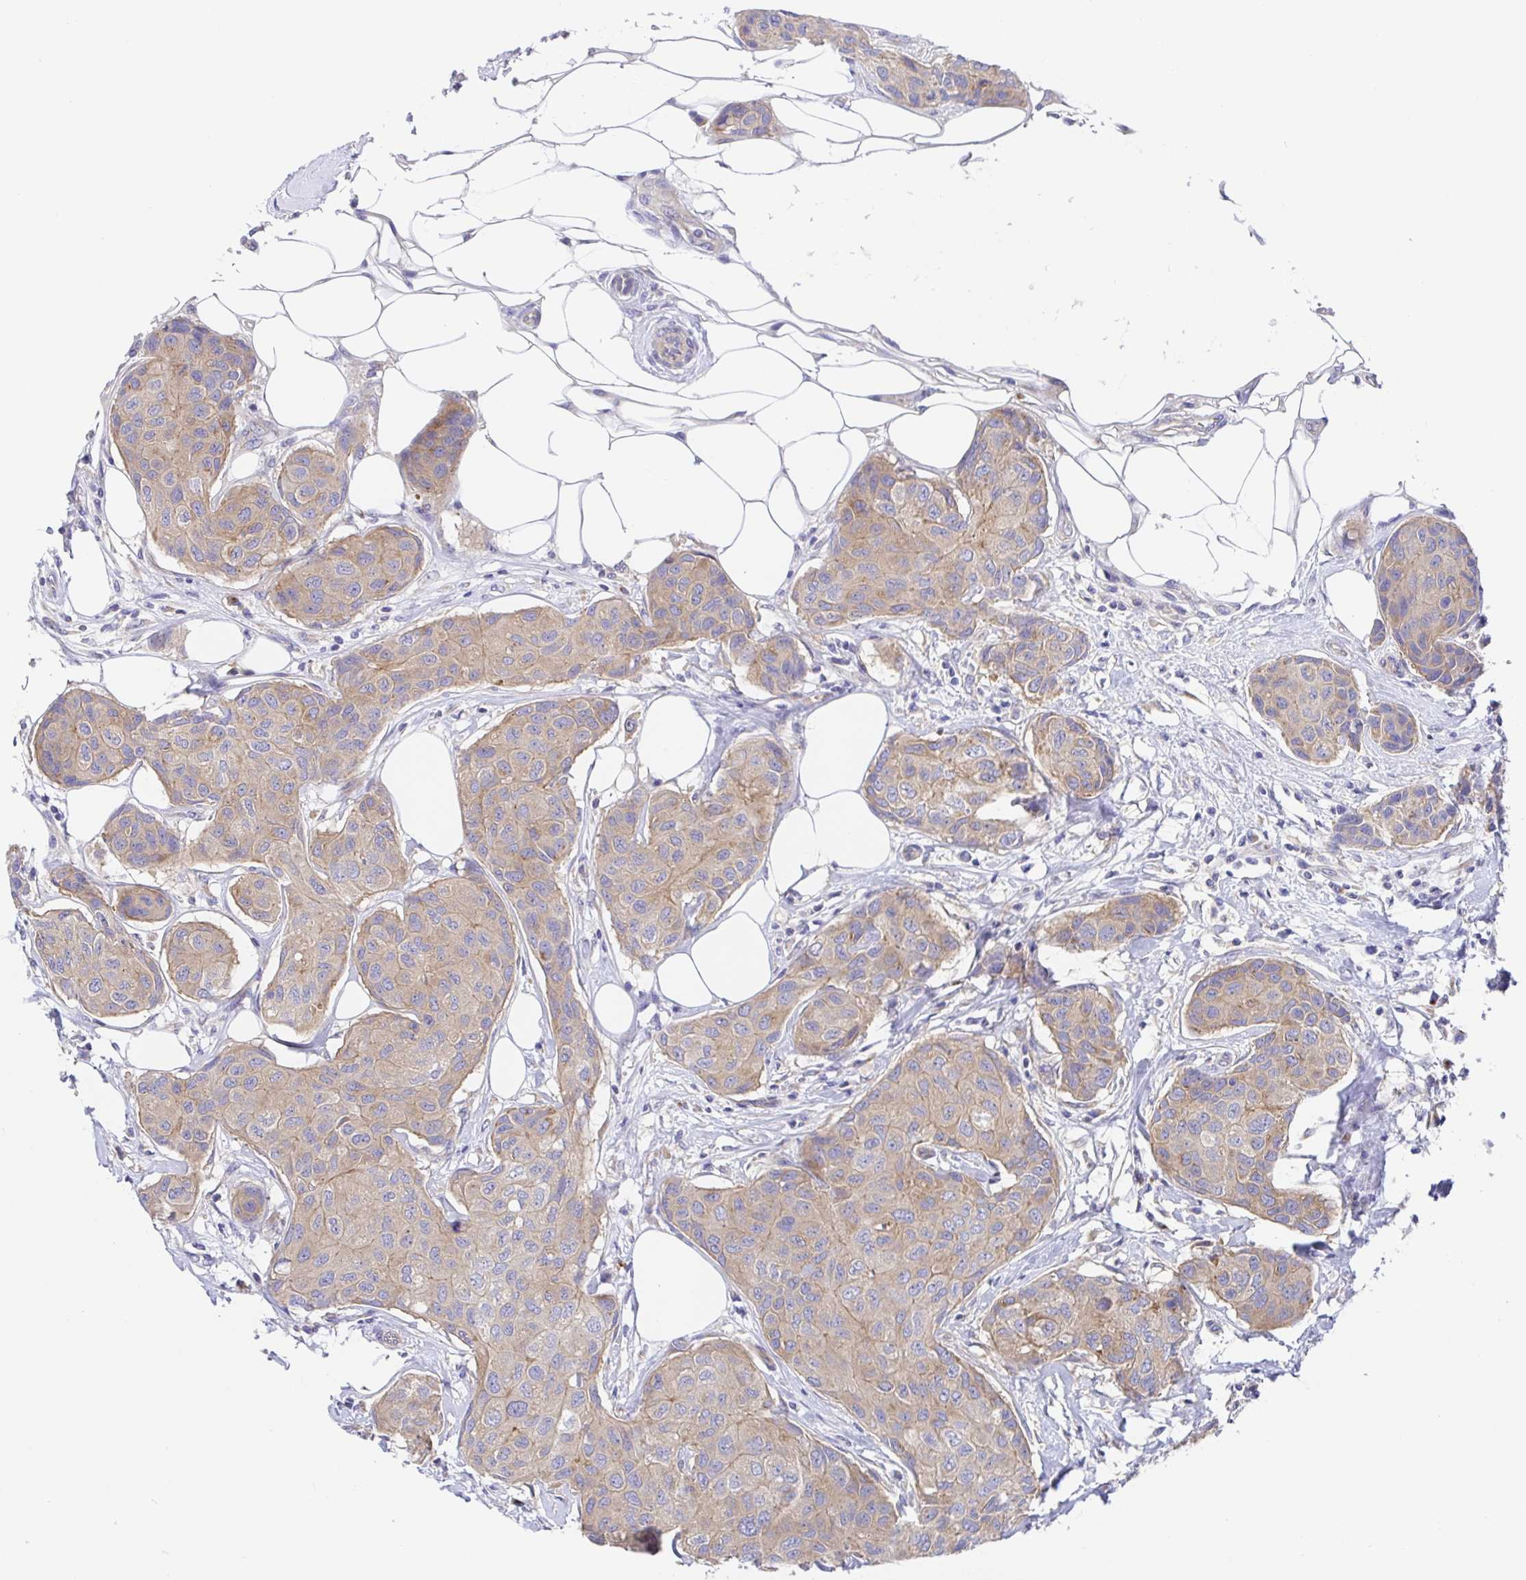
{"staining": {"intensity": "weak", "quantity": "25%-75%", "location": "cytoplasmic/membranous"}, "tissue": "breast cancer", "cell_type": "Tumor cells", "image_type": "cancer", "snomed": [{"axis": "morphology", "description": "Duct carcinoma"}, {"axis": "topography", "description": "Breast"}, {"axis": "topography", "description": "Lymph node"}], "caption": "An IHC photomicrograph of tumor tissue is shown. Protein staining in brown labels weak cytoplasmic/membranous positivity in breast invasive ductal carcinoma within tumor cells.", "gene": "GOLGA1", "patient": {"sex": "female", "age": 80}}